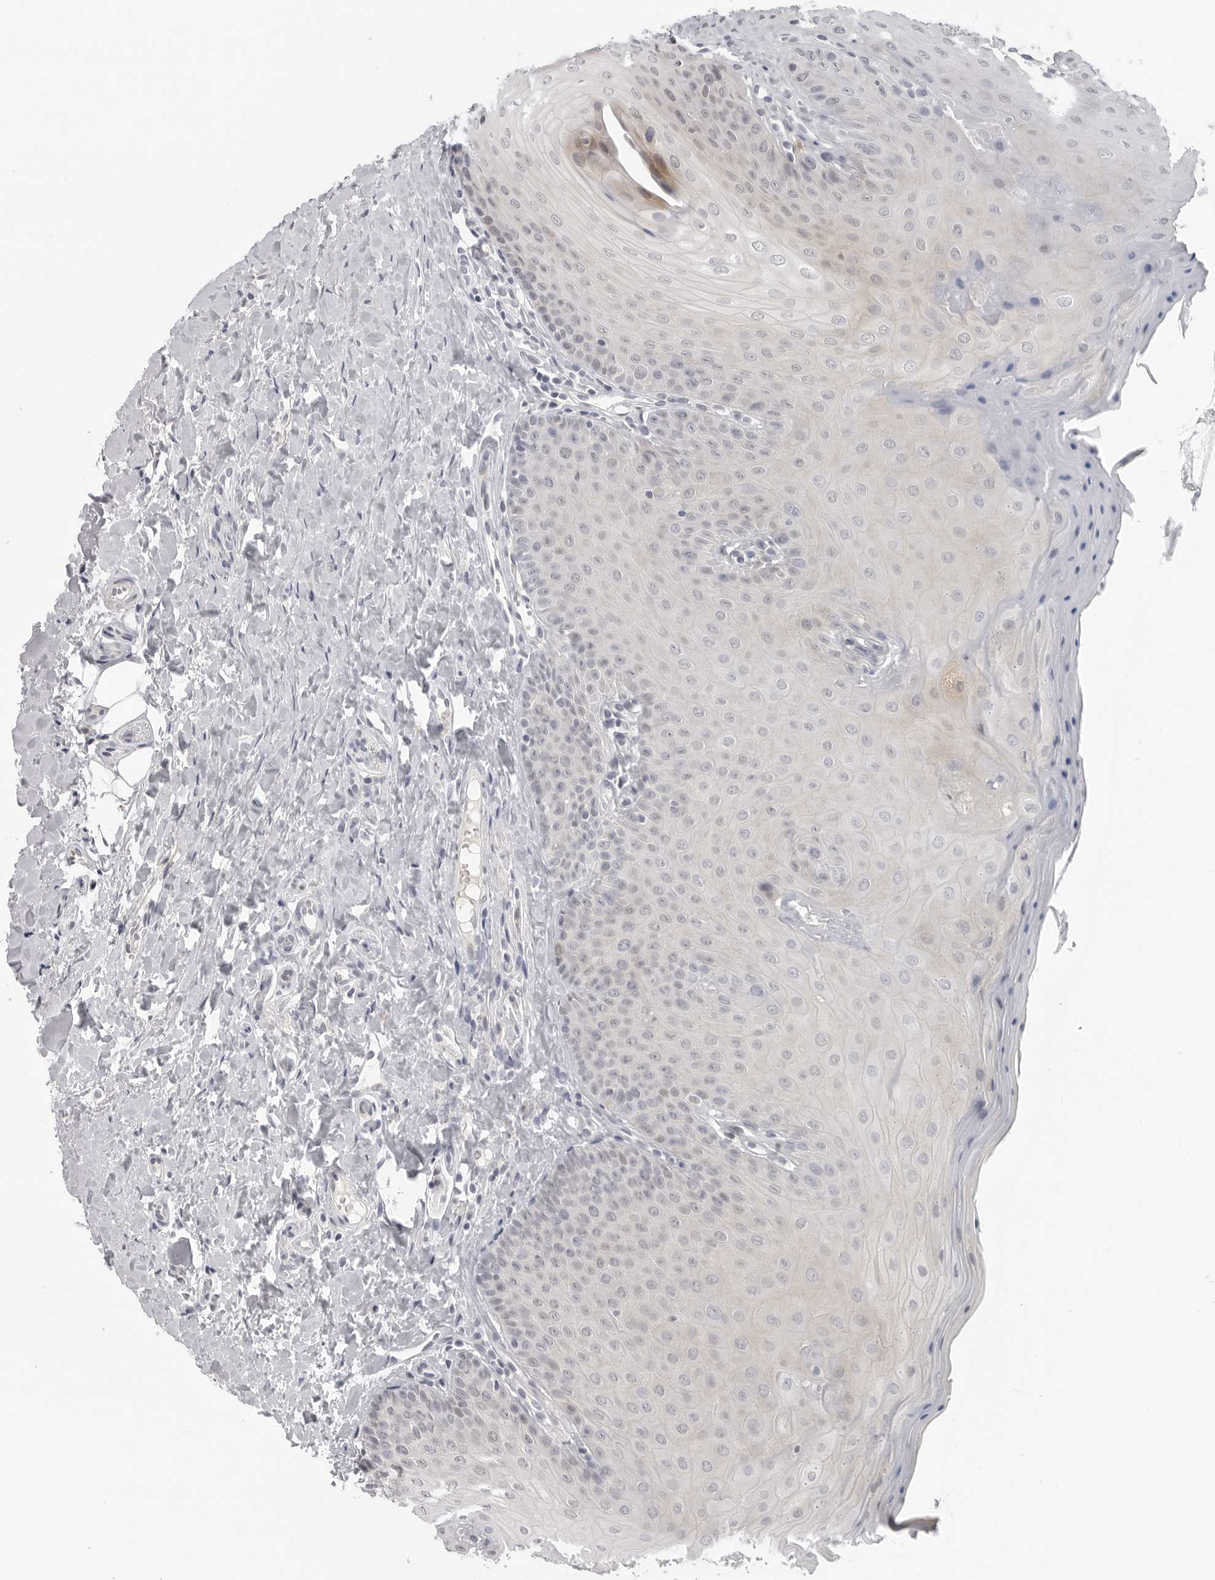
{"staining": {"intensity": "negative", "quantity": "none", "location": "none"}, "tissue": "oral mucosa", "cell_type": "Squamous epithelial cells", "image_type": "normal", "snomed": [{"axis": "morphology", "description": "Normal tissue, NOS"}, {"axis": "topography", "description": "Oral tissue"}], "caption": "Immunohistochemistry (IHC) photomicrograph of benign oral mucosa: oral mucosa stained with DAB shows no significant protein positivity in squamous epithelial cells.", "gene": "CTIF", "patient": {"sex": "female", "age": 31}}